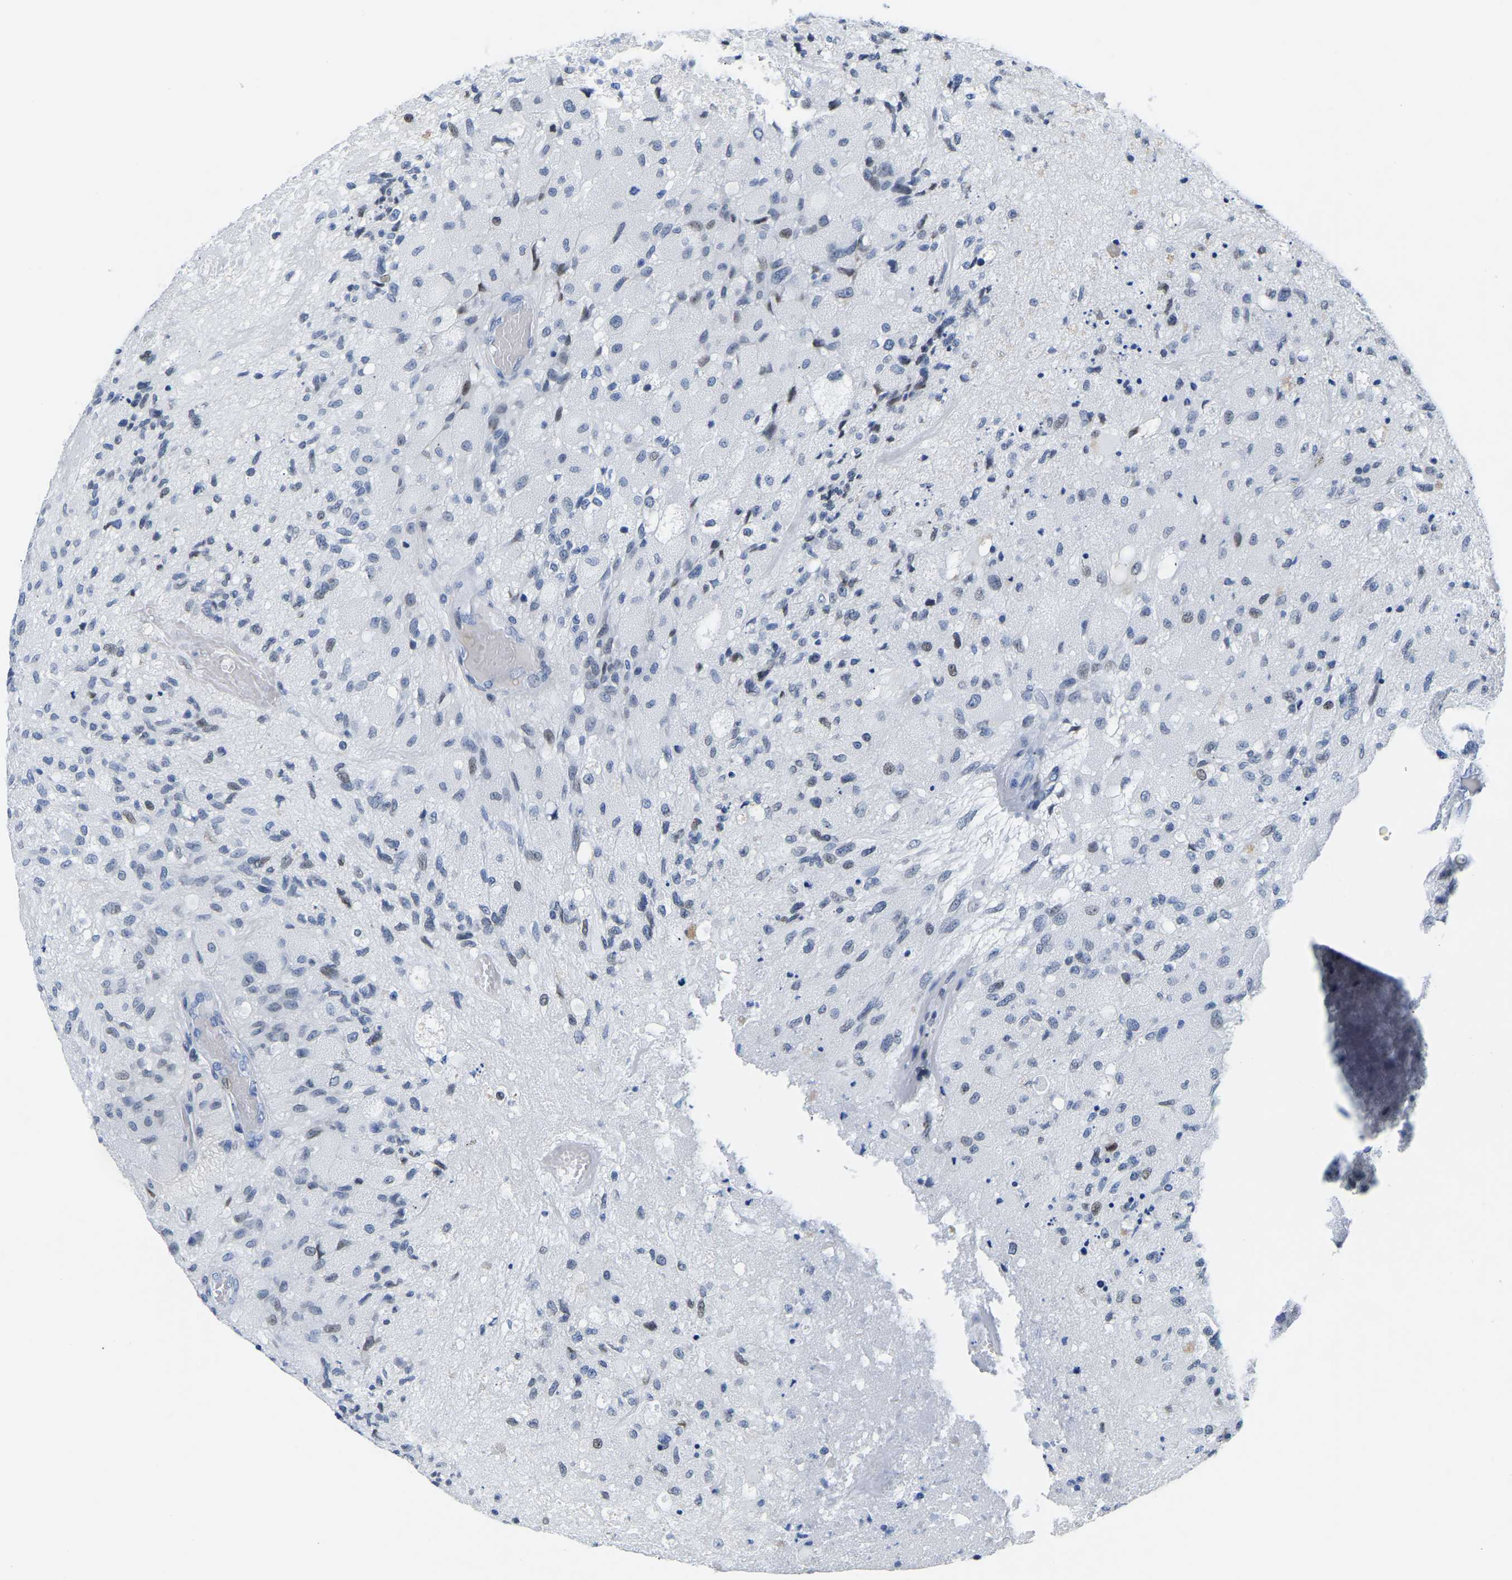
{"staining": {"intensity": "weak", "quantity": "<25%", "location": "nuclear"}, "tissue": "glioma", "cell_type": "Tumor cells", "image_type": "cancer", "snomed": [{"axis": "morphology", "description": "Normal tissue, NOS"}, {"axis": "morphology", "description": "Glioma, malignant, High grade"}, {"axis": "topography", "description": "Cerebral cortex"}], "caption": "Immunohistochemistry of high-grade glioma (malignant) exhibits no positivity in tumor cells.", "gene": "UPK3A", "patient": {"sex": "male", "age": 77}}